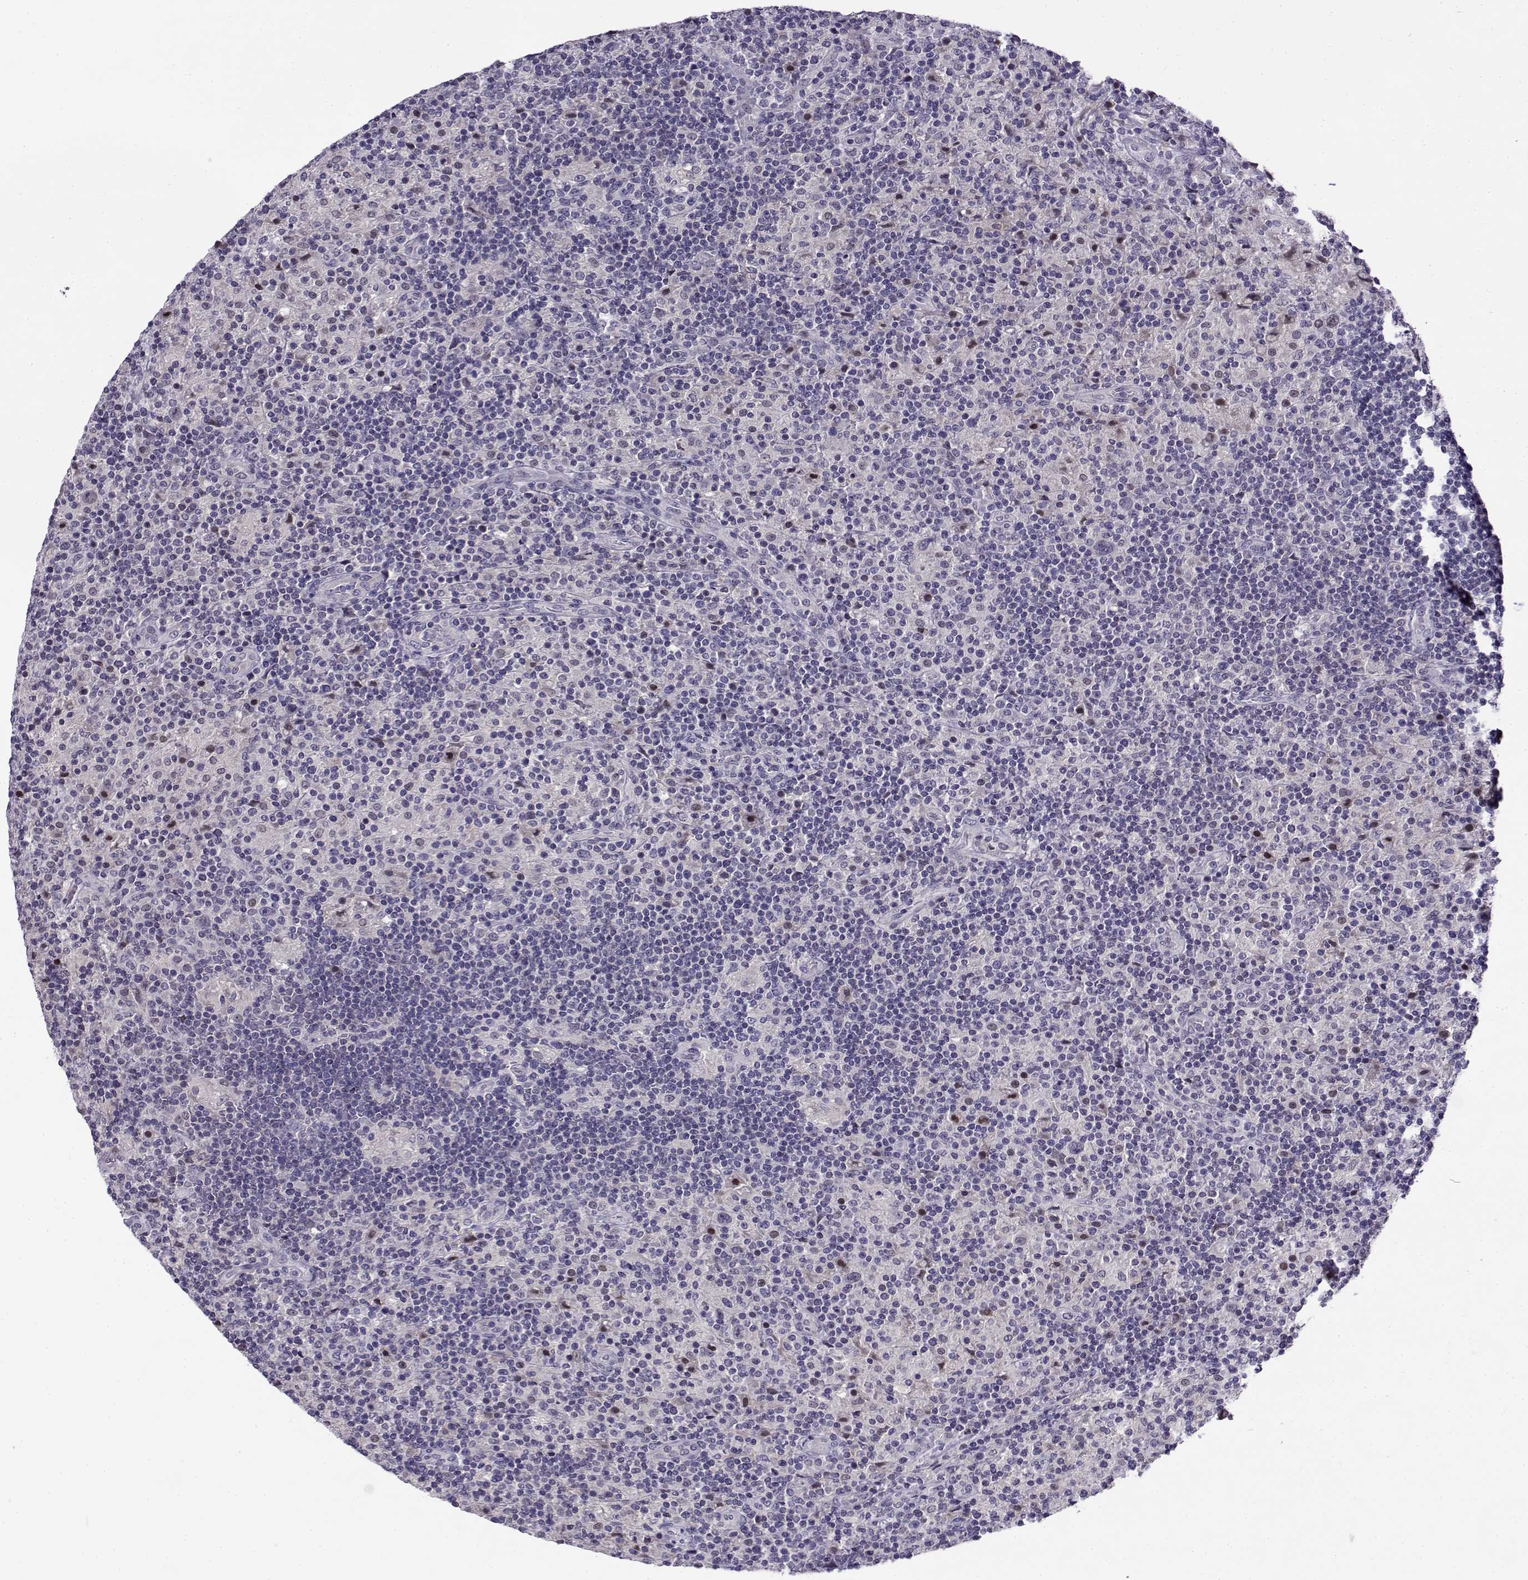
{"staining": {"intensity": "negative", "quantity": "none", "location": "none"}, "tissue": "lymphoma", "cell_type": "Tumor cells", "image_type": "cancer", "snomed": [{"axis": "morphology", "description": "Hodgkin's disease, NOS"}, {"axis": "topography", "description": "Lymph node"}], "caption": "Hodgkin's disease was stained to show a protein in brown. There is no significant staining in tumor cells. Nuclei are stained in blue.", "gene": "FEZF1", "patient": {"sex": "male", "age": 70}}